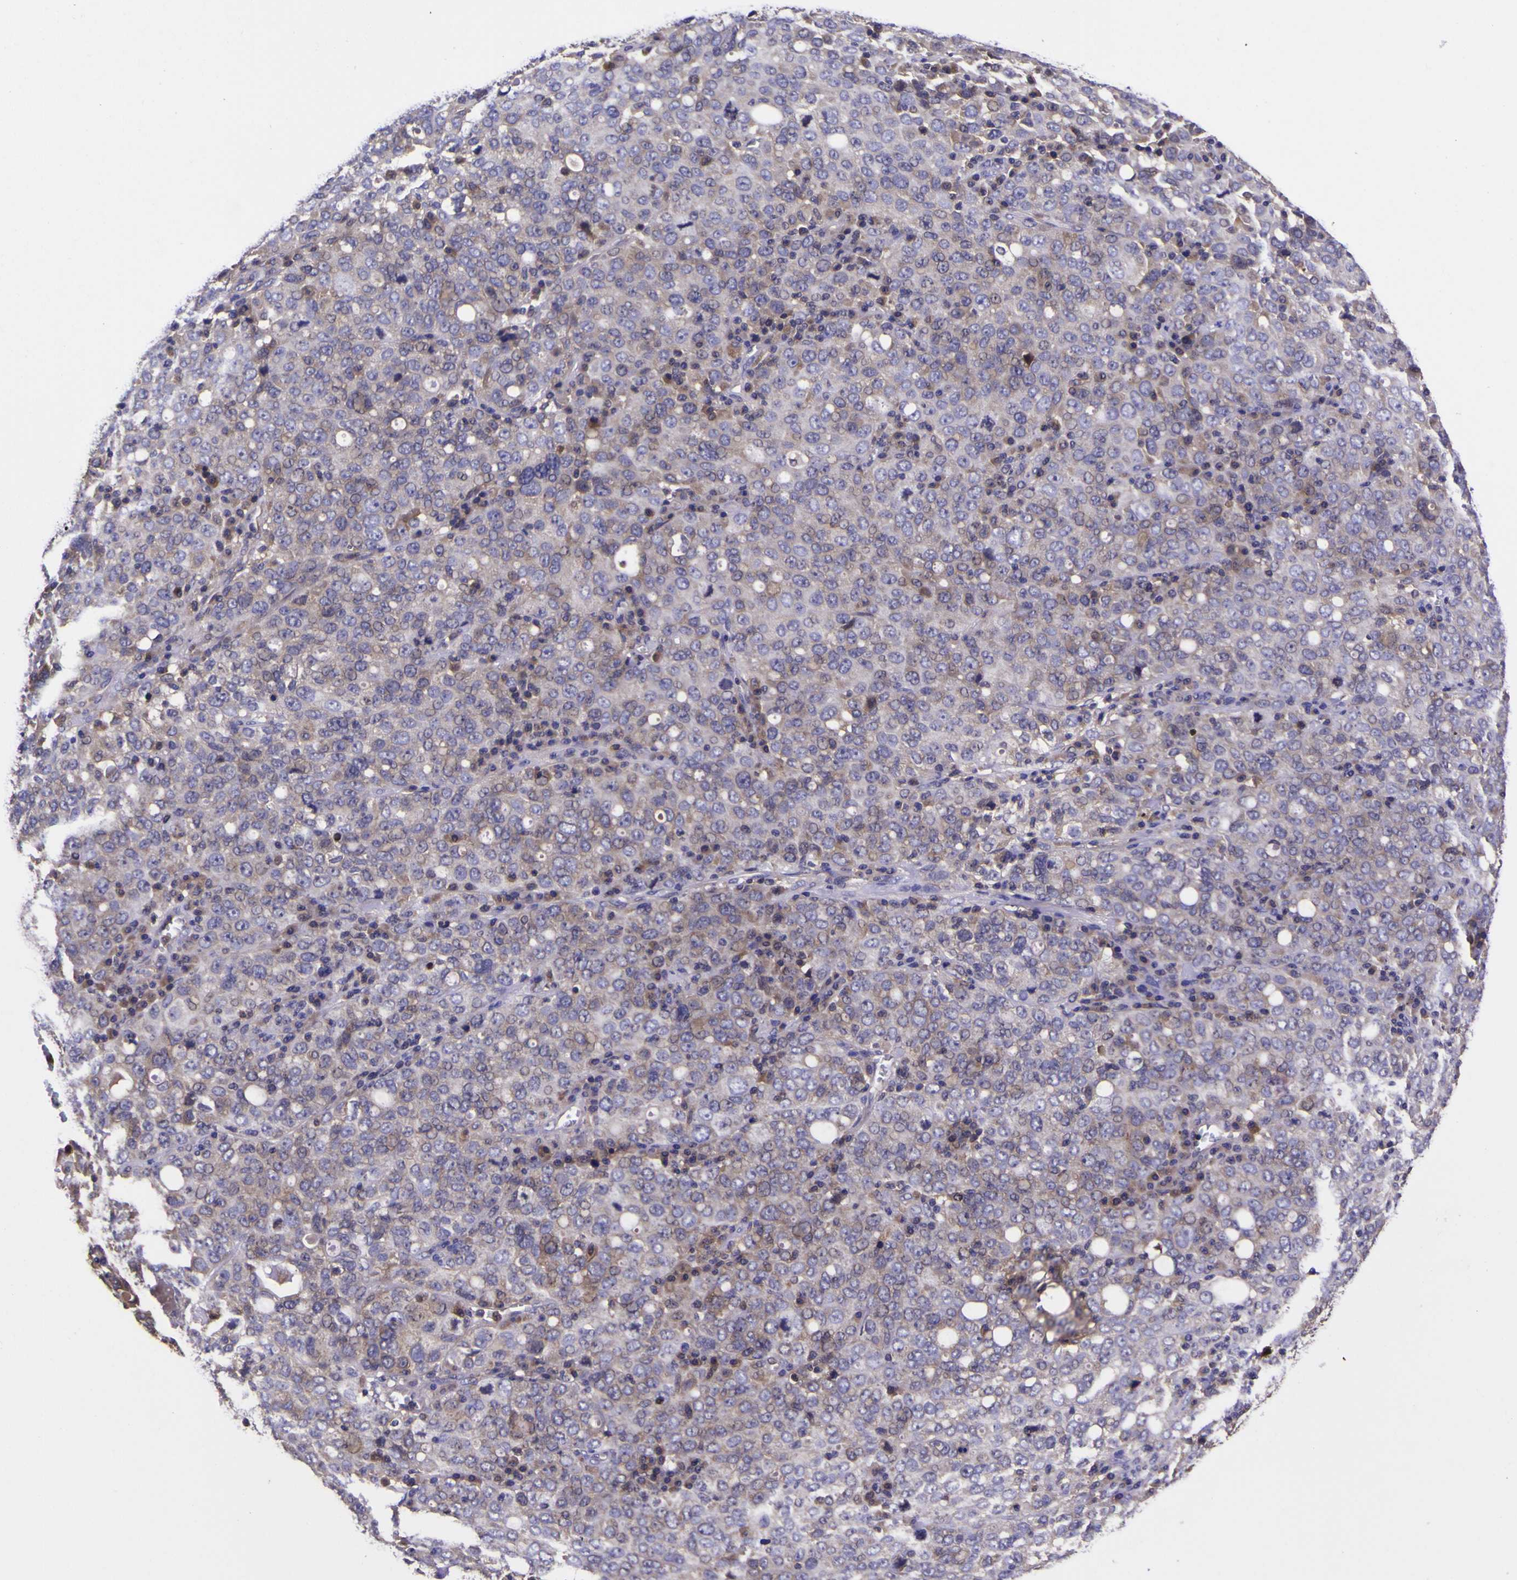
{"staining": {"intensity": "negative", "quantity": "none", "location": "none"}, "tissue": "ovarian cancer", "cell_type": "Tumor cells", "image_type": "cancer", "snomed": [{"axis": "morphology", "description": "Carcinoma, endometroid"}, {"axis": "topography", "description": "Ovary"}], "caption": "Immunohistochemistry micrograph of endometroid carcinoma (ovarian) stained for a protein (brown), which reveals no expression in tumor cells.", "gene": "MAPK14", "patient": {"sex": "female", "age": 62}}